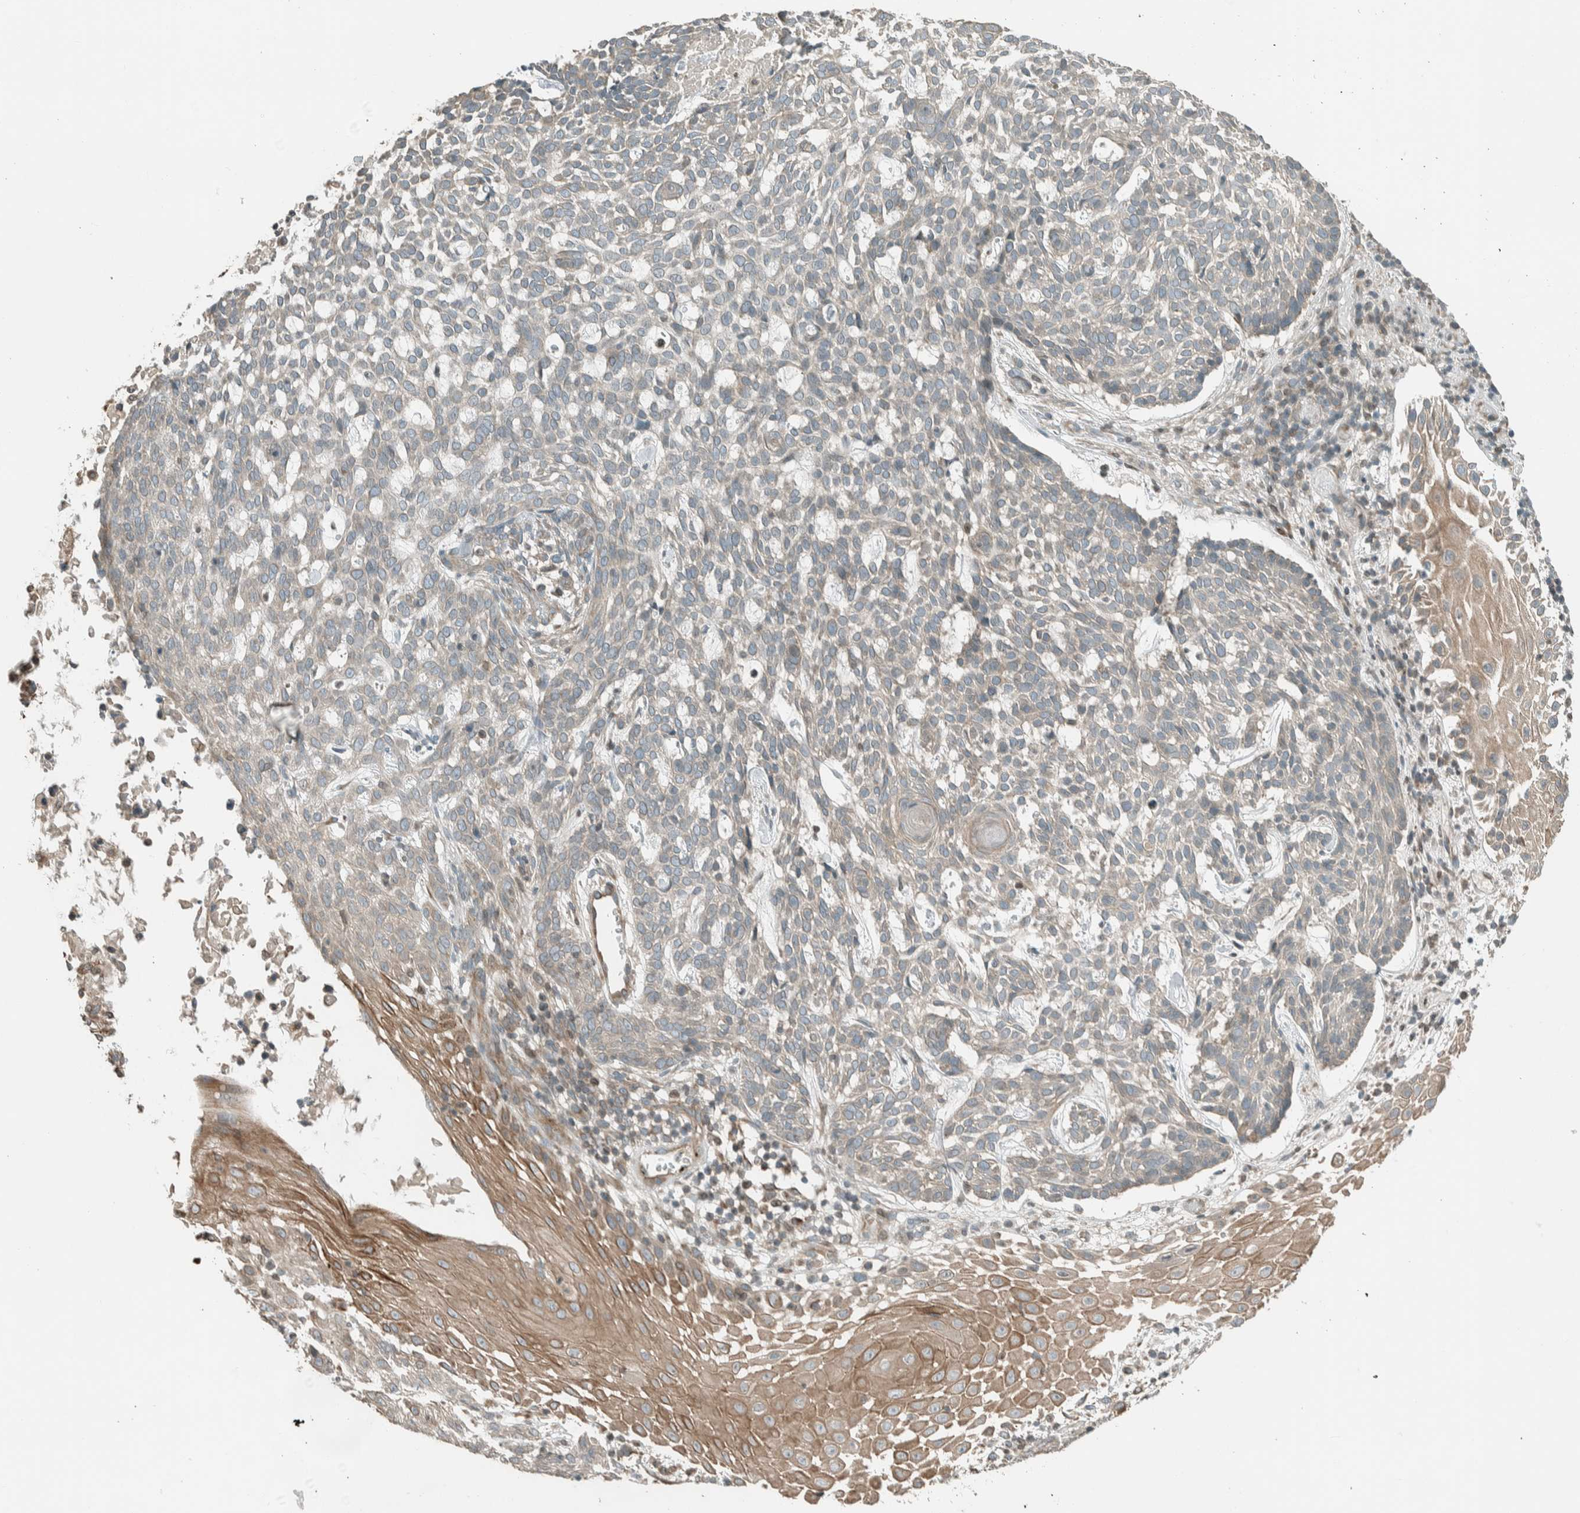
{"staining": {"intensity": "weak", "quantity": "<25%", "location": "cytoplasmic/membranous"}, "tissue": "skin cancer", "cell_type": "Tumor cells", "image_type": "cancer", "snomed": [{"axis": "morphology", "description": "Basal cell carcinoma"}, {"axis": "topography", "description": "Skin"}], "caption": "The image reveals no significant staining in tumor cells of basal cell carcinoma (skin).", "gene": "SEL1L", "patient": {"sex": "female", "age": 64}}